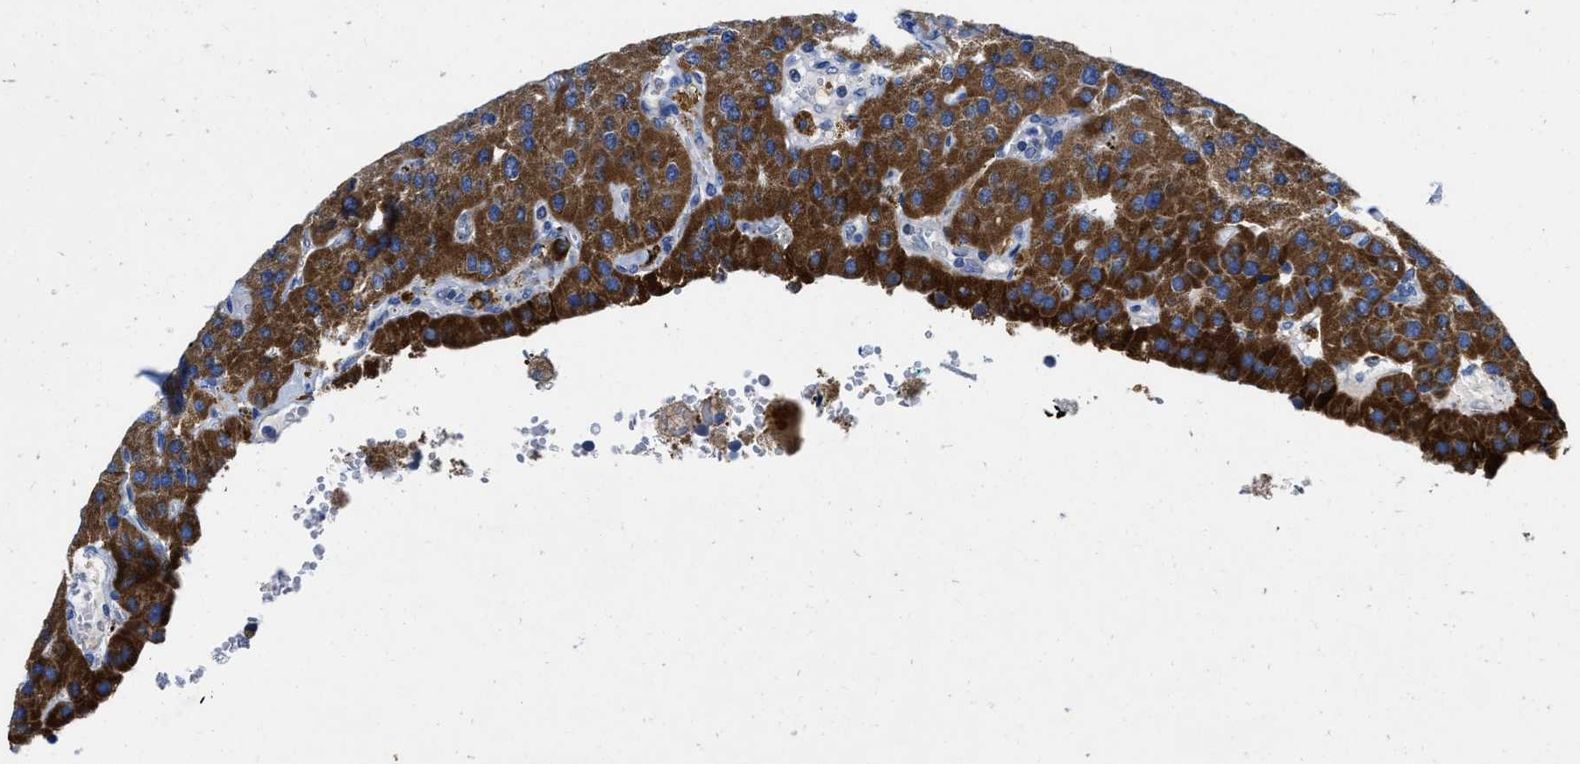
{"staining": {"intensity": "strong", "quantity": ">75%", "location": "cytoplasmic/membranous"}, "tissue": "parathyroid gland", "cell_type": "Glandular cells", "image_type": "normal", "snomed": [{"axis": "morphology", "description": "Normal tissue, NOS"}, {"axis": "morphology", "description": "Adenoma, NOS"}, {"axis": "topography", "description": "Parathyroid gland"}], "caption": "Brown immunohistochemical staining in normal human parathyroid gland shows strong cytoplasmic/membranous expression in about >75% of glandular cells.", "gene": "TBRG4", "patient": {"sex": "female", "age": 86}}